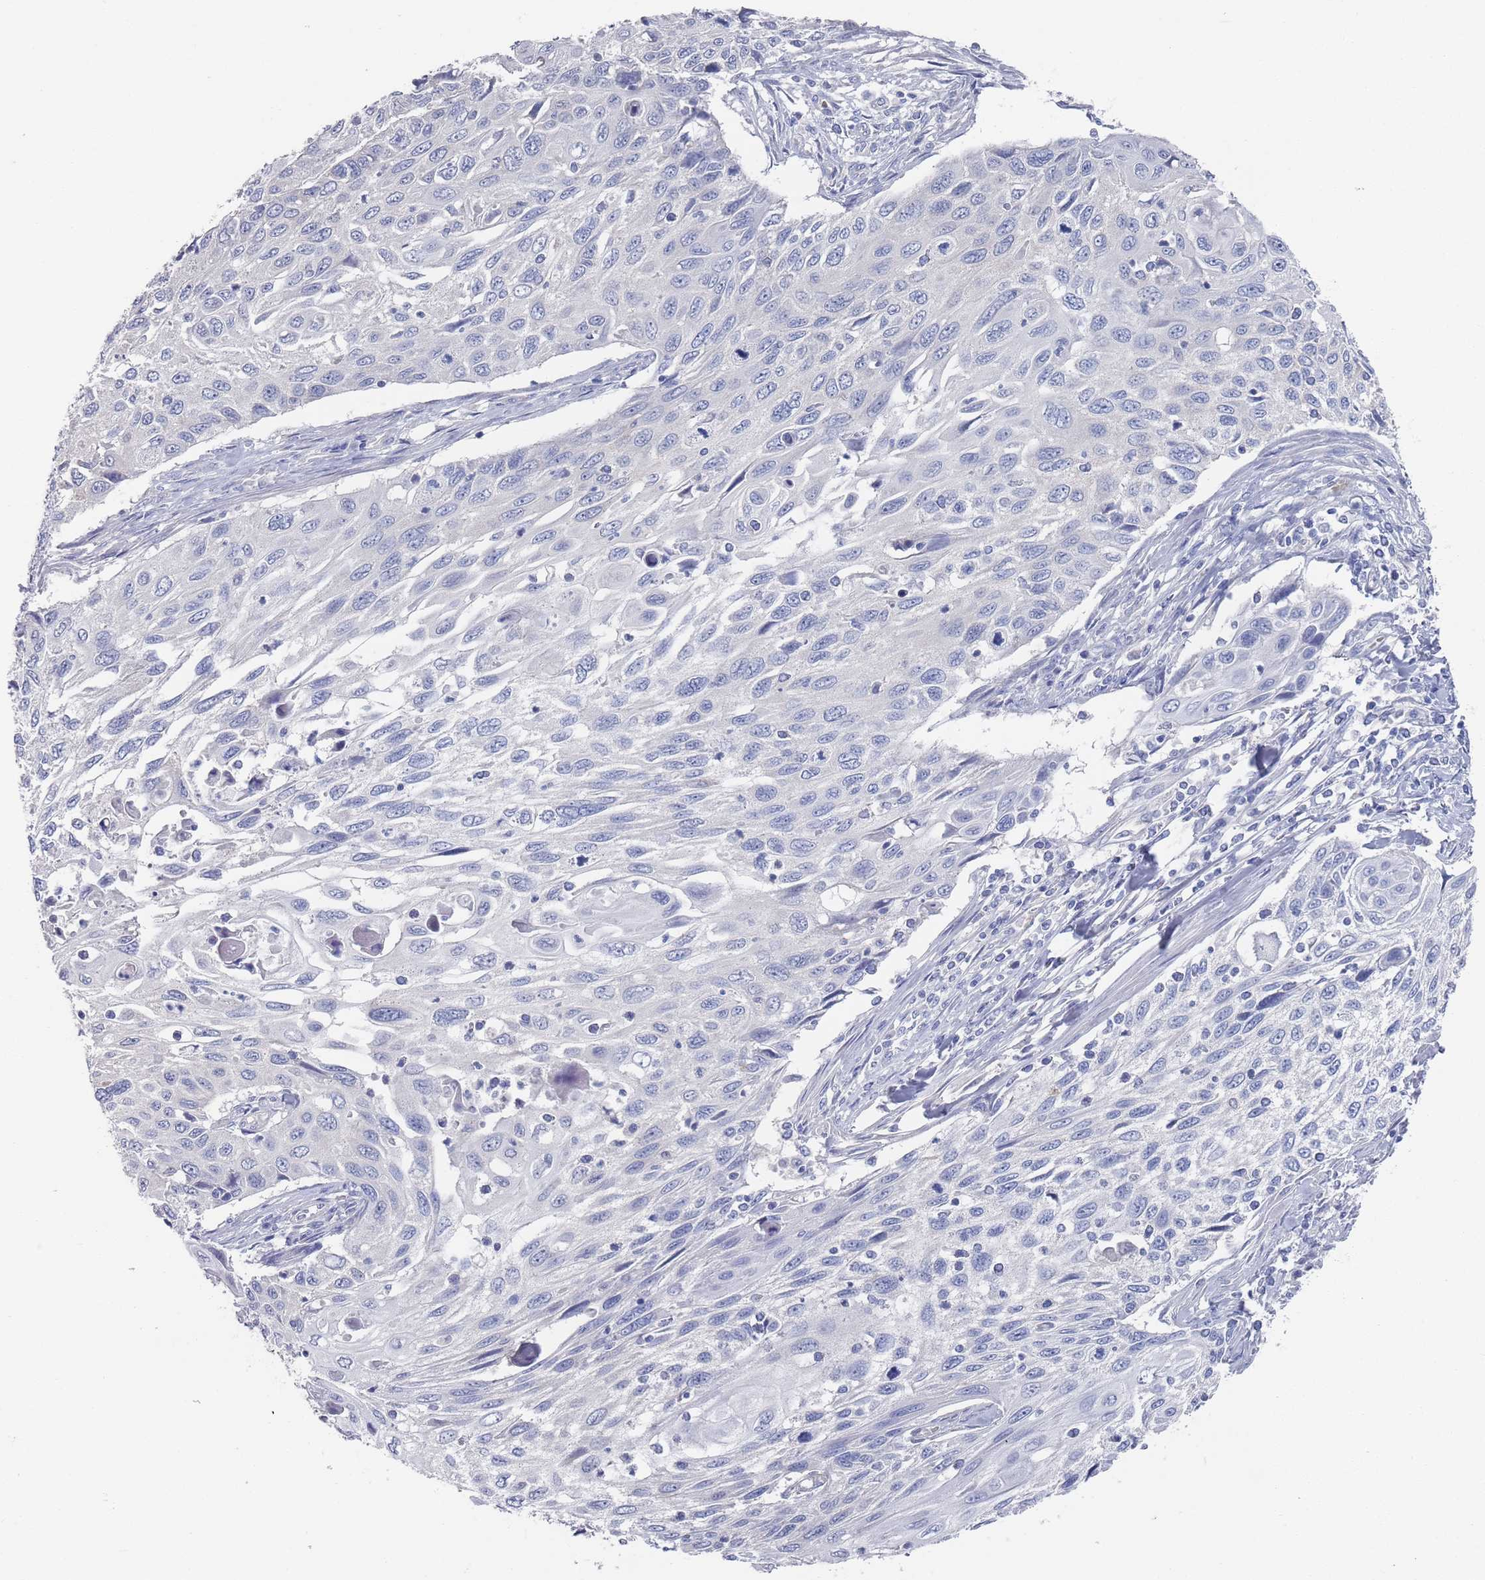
{"staining": {"intensity": "negative", "quantity": "none", "location": "none"}, "tissue": "cervical cancer", "cell_type": "Tumor cells", "image_type": "cancer", "snomed": [{"axis": "morphology", "description": "Squamous cell carcinoma, NOS"}, {"axis": "topography", "description": "Cervix"}], "caption": "A micrograph of cervical cancer (squamous cell carcinoma) stained for a protein displays no brown staining in tumor cells. The staining was performed using DAB to visualize the protein expression in brown, while the nuclei were stained in blue with hematoxylin (Magnification: 20x).", "gene": "TMCO3", "patient": {"sex": "female", "age": 70}}